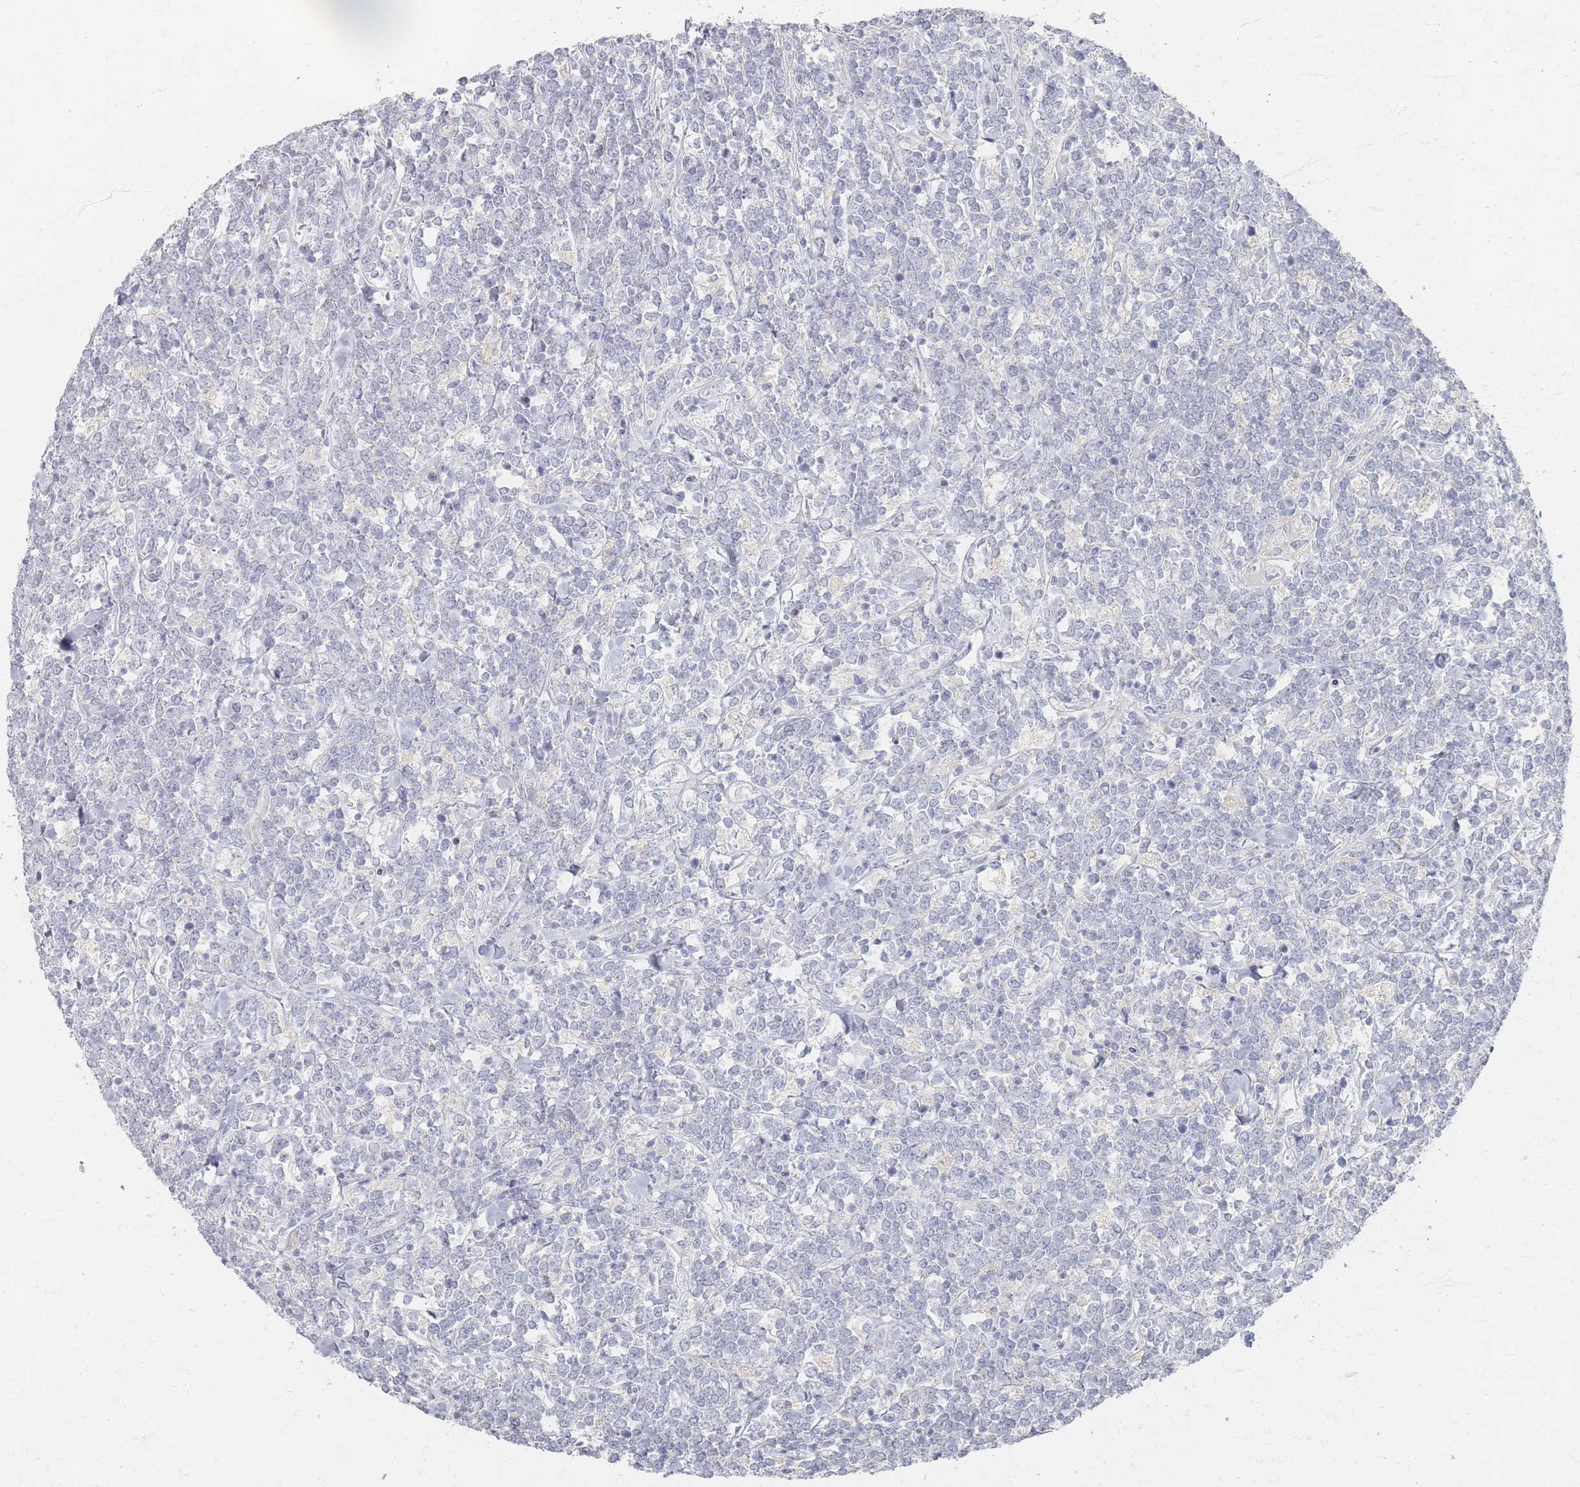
{"staining": {"intensity": "negative", "quantity": "none", "location": "none"}, "tissue": "lymphoma", "cell_type": "Tumor cells", "image_type": "cancer", "snomed": [{"axis": "morphology", "description": "Malignant lymphoma, non-Hodgkin's type, High grade"}, {"axis": "topography", "description": "Small intestine"}], "caption": "The immunohistochemistry (IHC) image has no significant expression in tumor cells of lymphoma tissue.", "gene": "SLC2A11", "patient": {"sex": "male", "age": 8}}